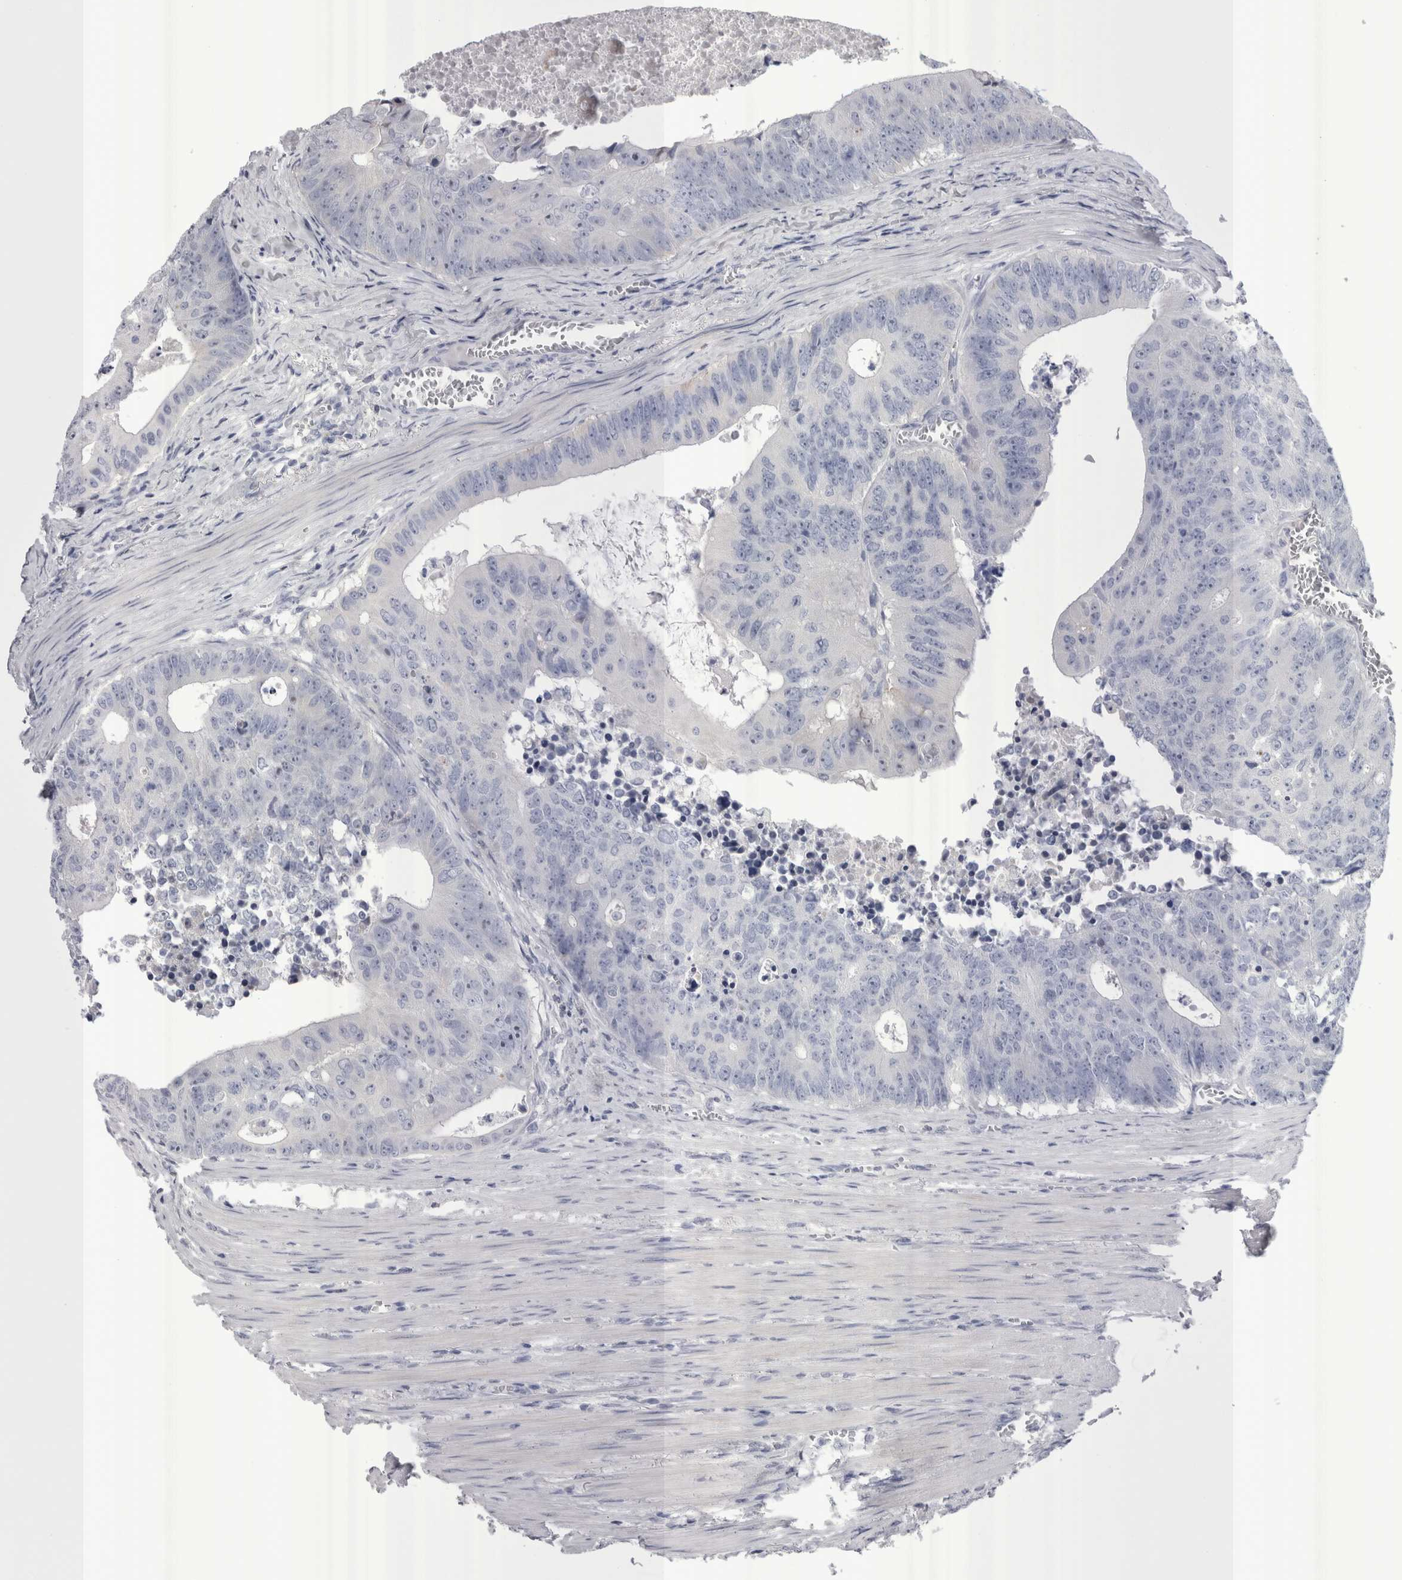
{"staining": {"intensity": "negative", "quantity": "none", "location": "none"}, "tissue": "colorectal cancer", "cell_type": "Tumor cells", "image_type": "cancer", "snomed": [{"axis": "morphology", "description": "Adenocarcinoma, NOS"}, {"axis": "topography", "description": "Colon"}], "caption": "An image of human colorectal cancer is negative for staining in tumor cells.", "gene": "PWP2", "patient": {"sex": "male", "age": 87}}